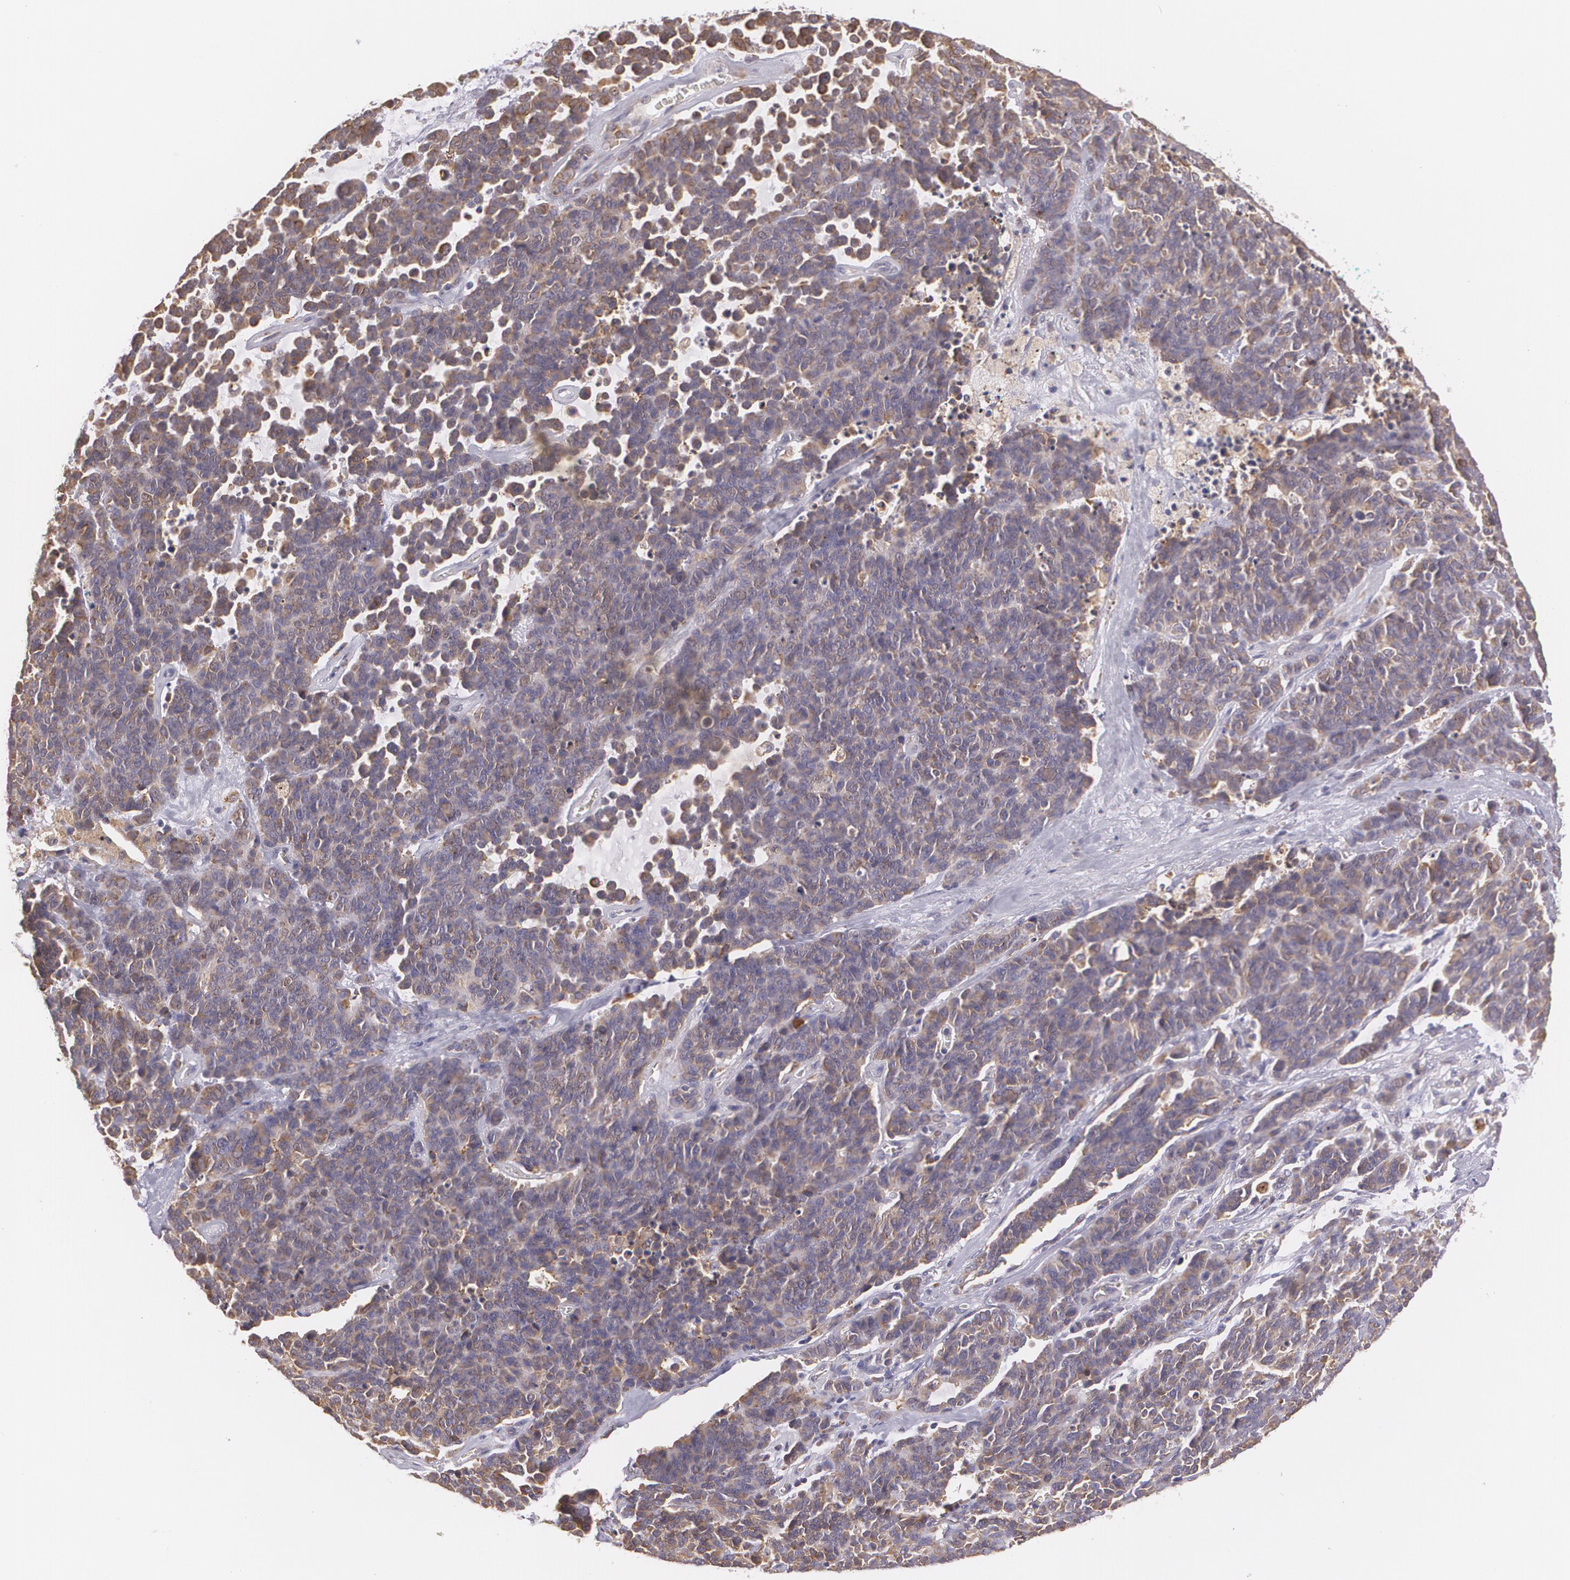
{"staining": {"intensity": "weak", "quantity": ">75%", "location": "cytoplasmic/membranous"}, "tissue": "lung cancer", "cell_type": "Tumor cells", "image_type": "cancer", "snomed": [{"axis": "morphology", "description": "Neoplasm, malignant, NOS"}, {"axis": "topography", "description": "Lung"}], "caption": "Tumor cells display weak cytoplasmic/membranous positivity in about >75% of cells in lung cancer (neoplasm (malignant)).", "gene": "CCL17", "patient": {"sex": "female", "age": 58}}